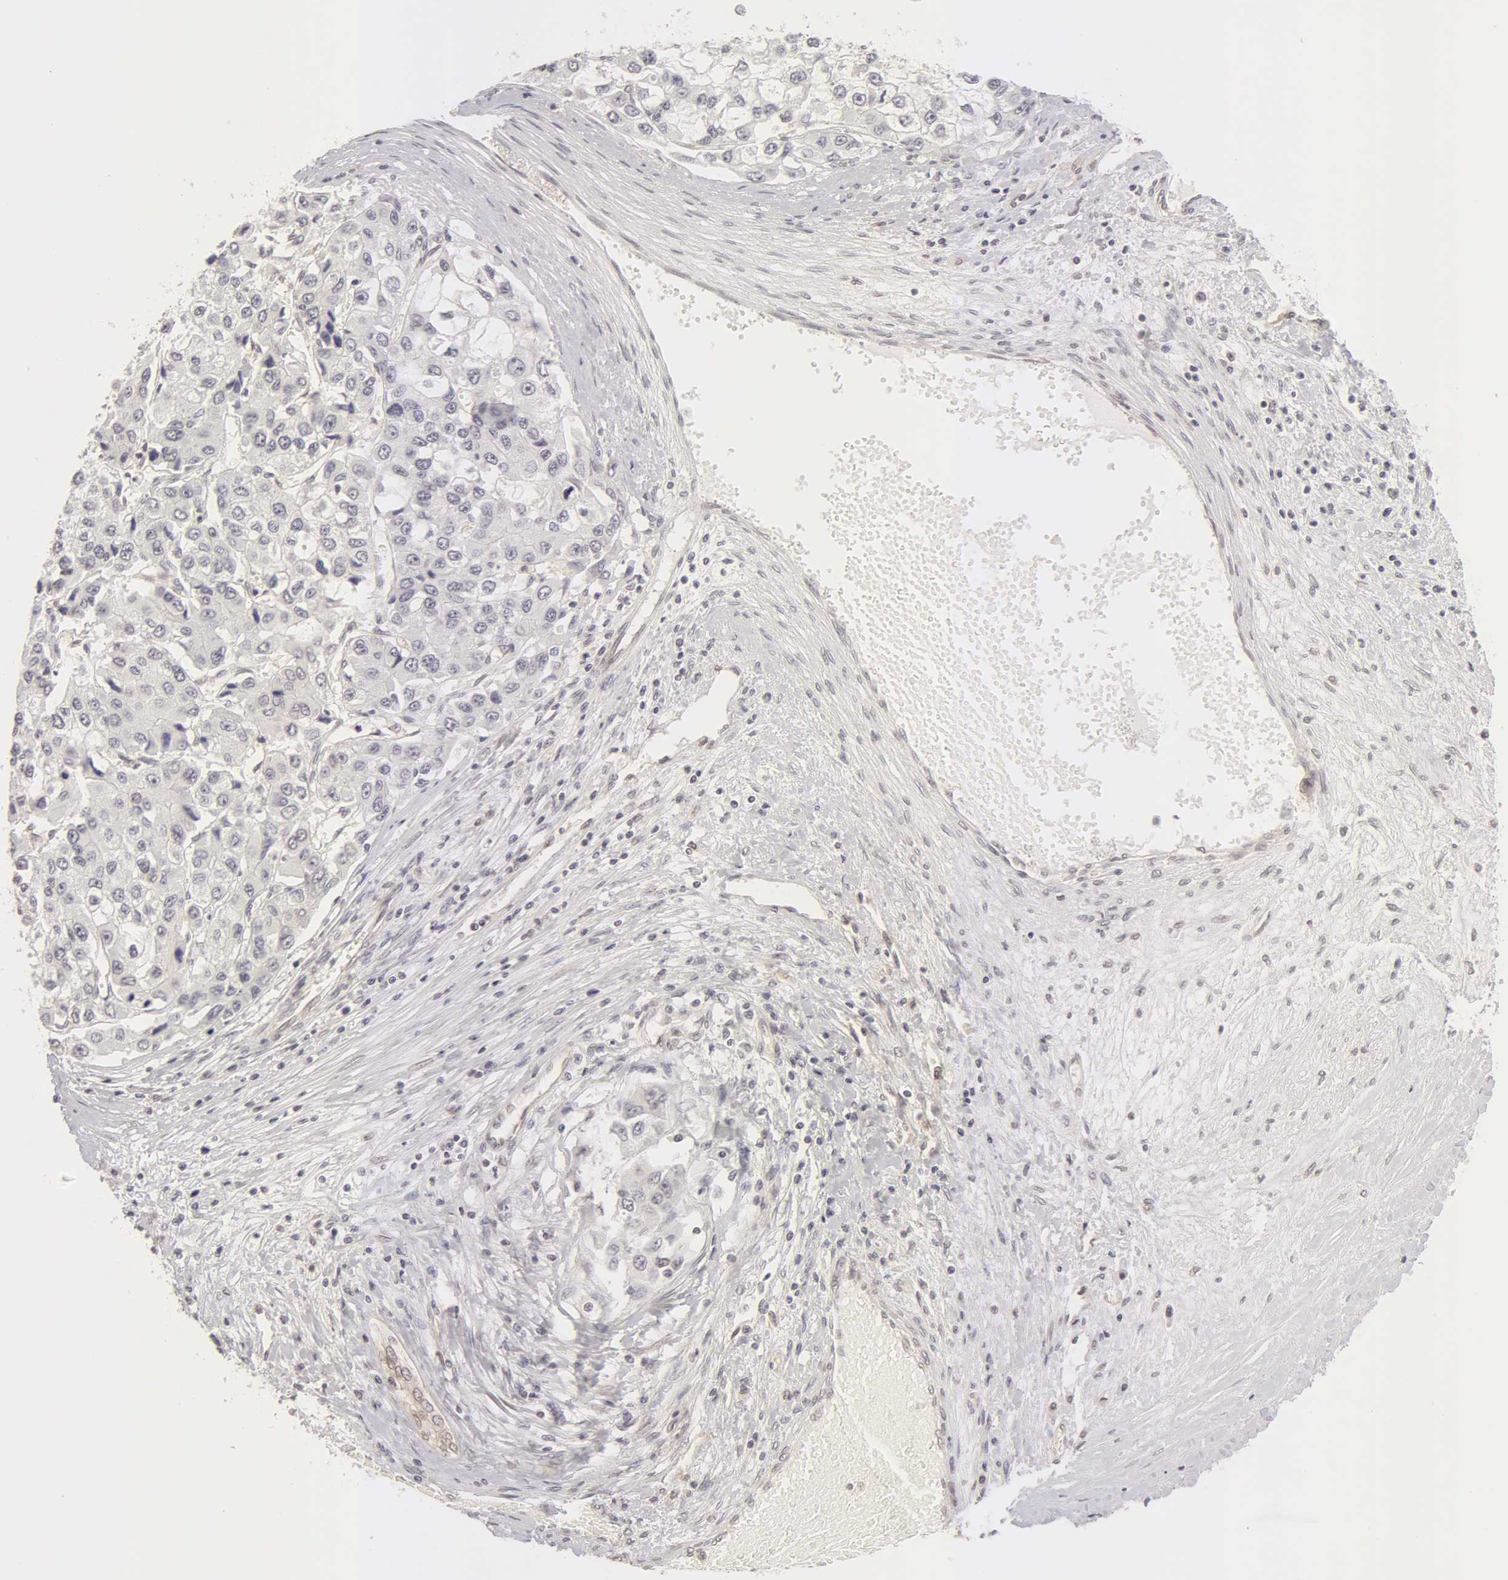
{"staining": {"intensity": "negative", "quantity": "none", "location": "none"}, "tissue": "liver cancer", "cell_type": "Tumor cells", "image_type": "cancer", "snomed": [{"axis": "morphology", "description": "Carcinoma, Hepatocellular, NOS"}, {"axis": "topography", "description": "Liver"}], "caption": "Immunohistochemical staining of human liver hepatocellular carcinoma displays no significant expression in tumor cells. (IHC, brightfield microscopy, high magnification).", "gene": "ADAM10", "patient": {"sex": "female", "age": 66}}